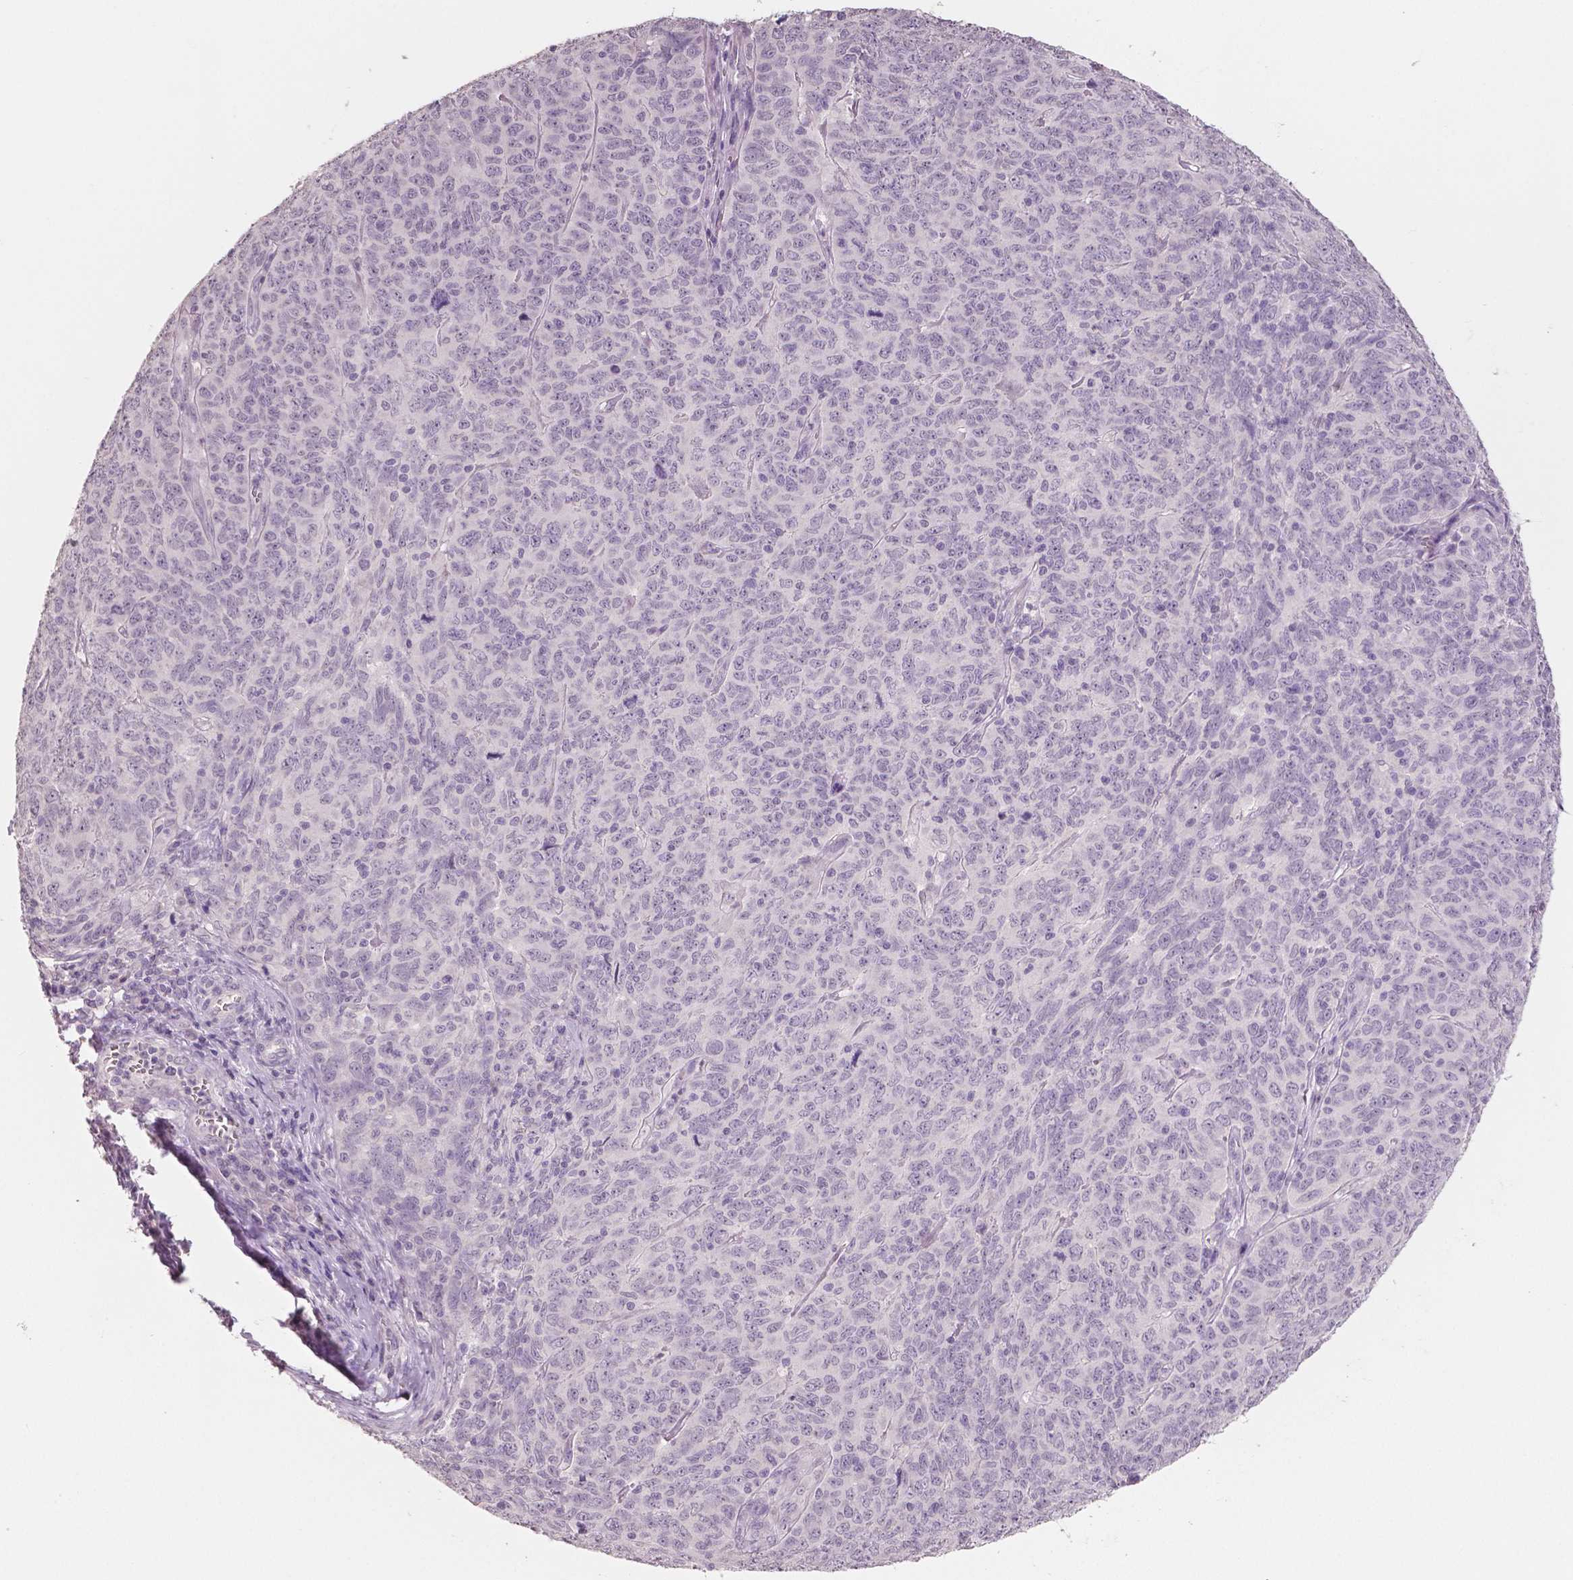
{"staining": {"intensity": "negative", "quantity": "none", "location": "none"}, "tissue": "skin cancer", "cell_type": "Tumor cells", "image_type": "cancer", "snomed": [{"axis": "morphology", "description": "Squamous cell carcinoma, NOS"}, {"axis": "topography", "description": "Skin"}, {"axis": "topography", "description": "Anal"}], "caption": "IHC histopathology image of human skin cancer stained for a protein (brown), which shows no expression in tumor cells.", "gene": "NECAB1", "patient": {"sex": "female", "age": 51}}